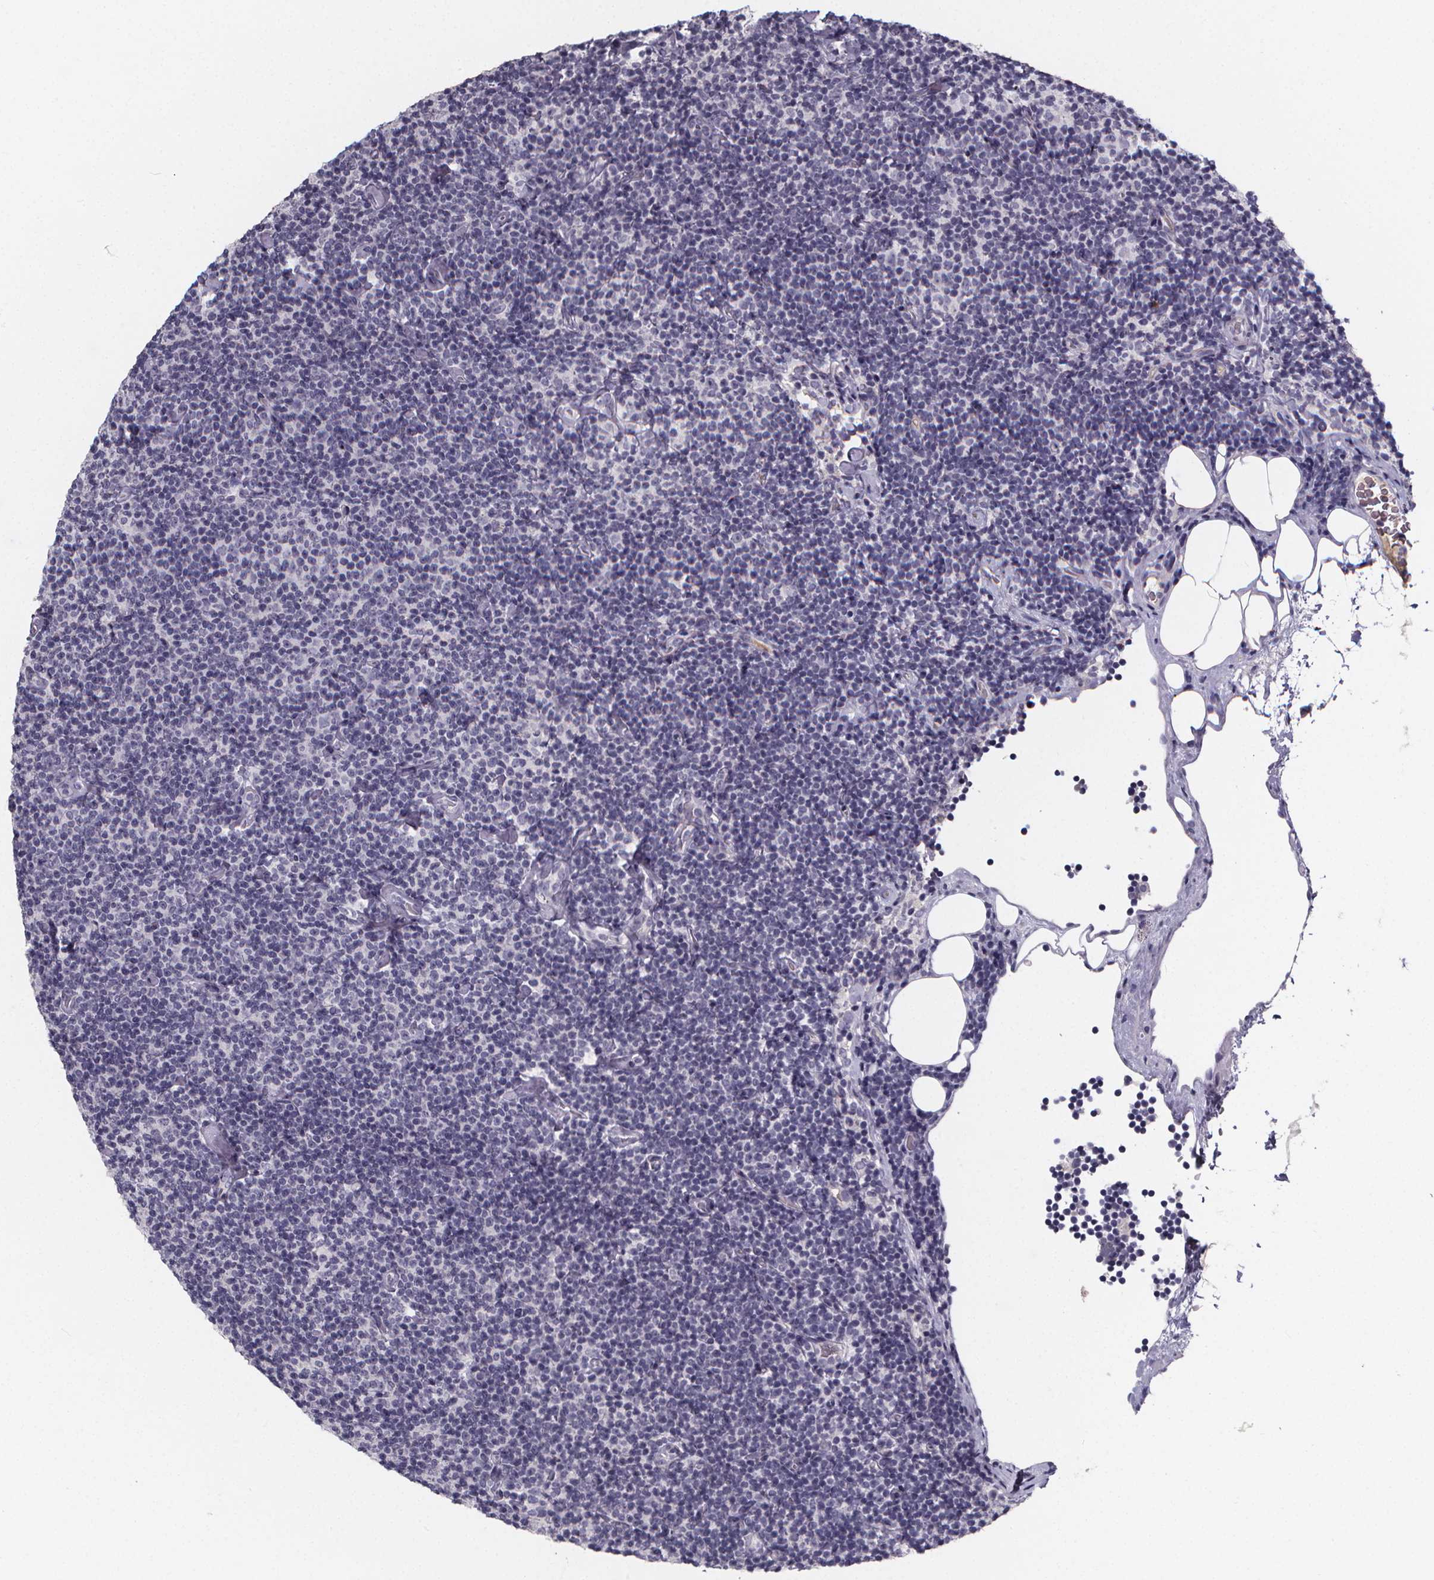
{"staining": {"intensity": "negative", "quantity": "none", "location": "none"}, "tissue": "lymphoma", "cell_type": "Tumor cells", "image_type": "cancer", "snomed": [{"axis": "morphology", "description": "Malignant lymphoma, non-Hodgkin's type, Low grade"}, {"axis": "topography", "description": "Lymph node"}], "caption": "Micrograph shows no protein expression in tumor cells of lymphoma tissue.", "gene": "AGT", "patient": {"sex": "male", "age": 81}}